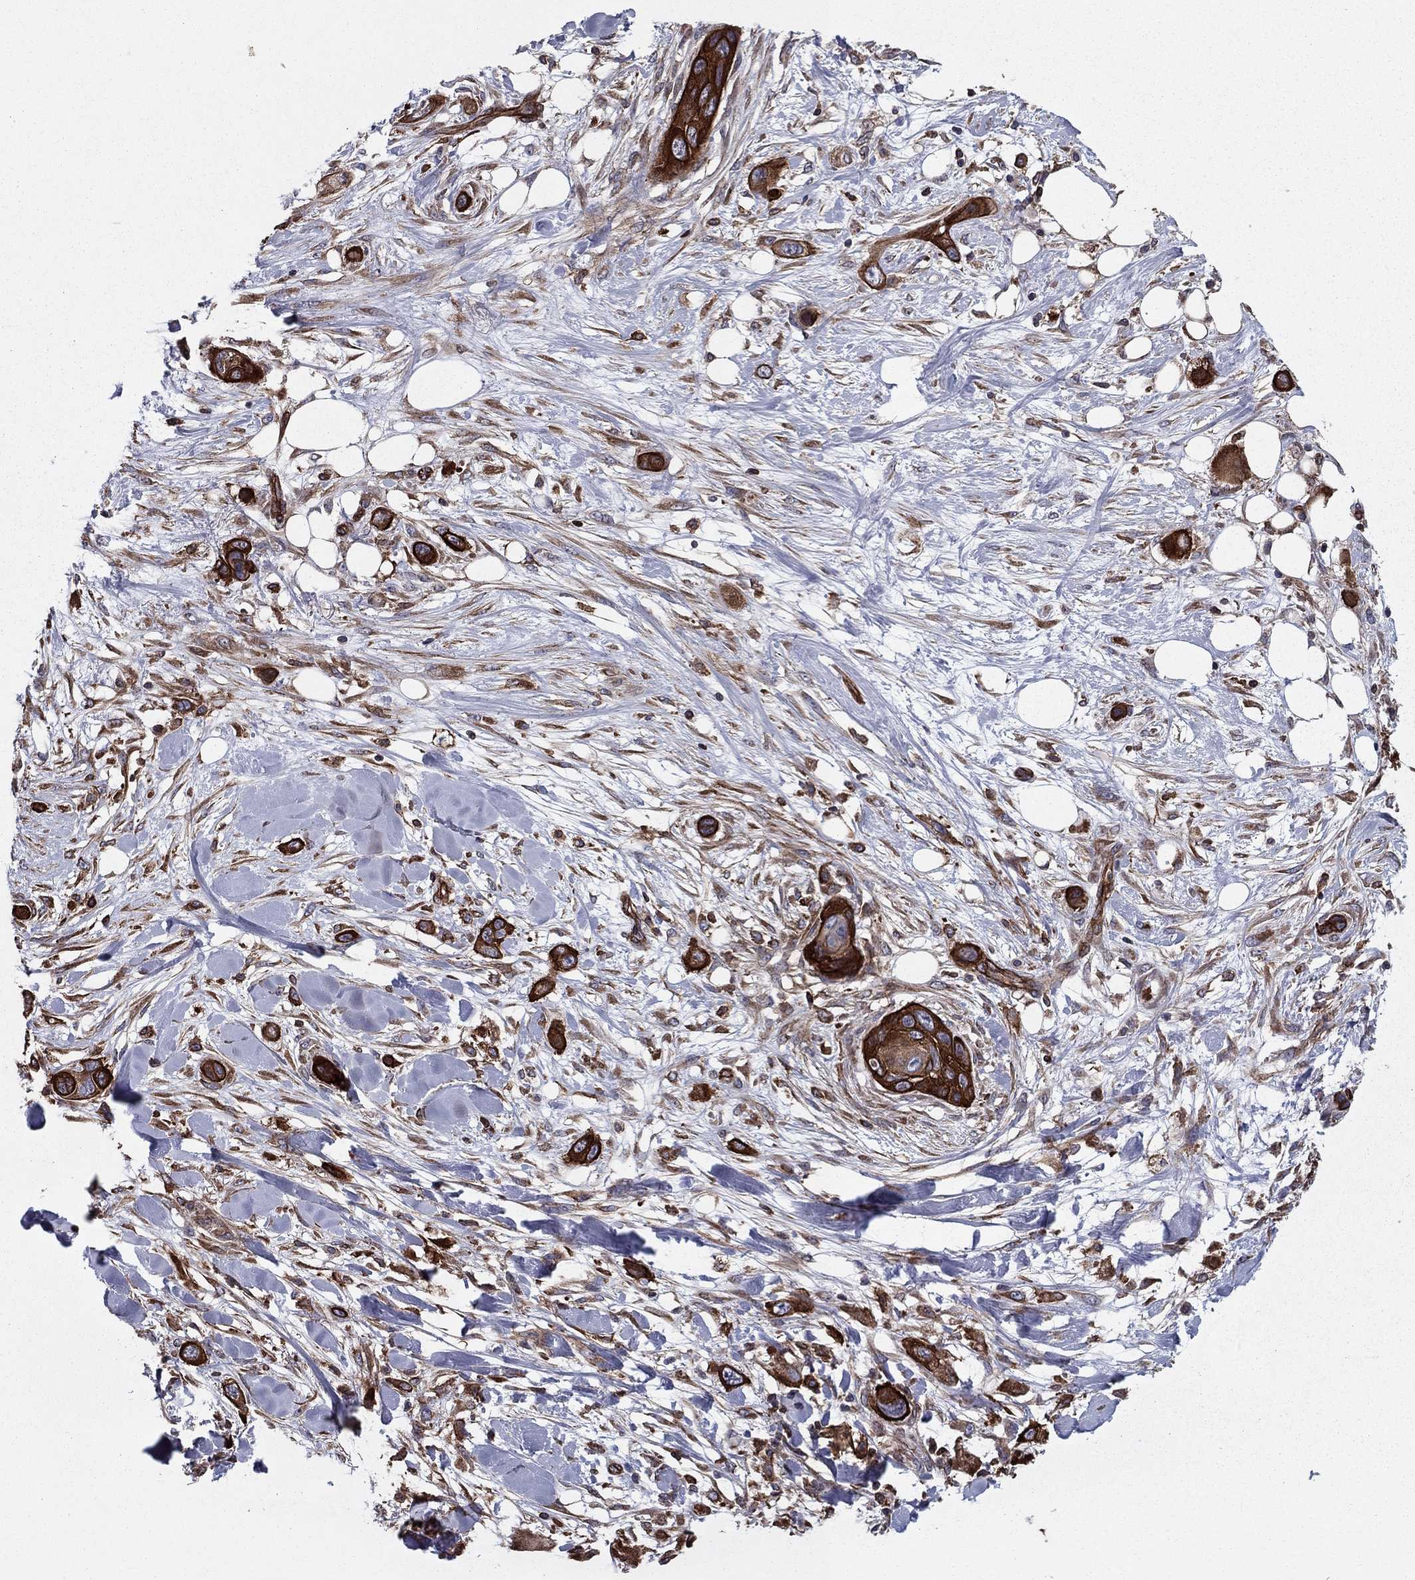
{"staining": {"intensity": "strong", "quantity": ">75%", "location": "cytoplasmic/membranous"}, "tissue": "skin cancer", "cell_type": "Tumor cells", "image_type": "cancer", "snomed": [{"axis": "morphology", "description": "Squamous cell carcinoma, NOS"}, {"axis": "topography", "description": "Skin"}], "caption": "The histopathology image reveals immunohistochemical staining of skin squamous cell carcinoma. There is strong cytoplasmic/membranous expression is appreciated in approximately >75% of tumor cells.", "gene": "SHMT1", "patient": {"sex": "male", "age": 79}}